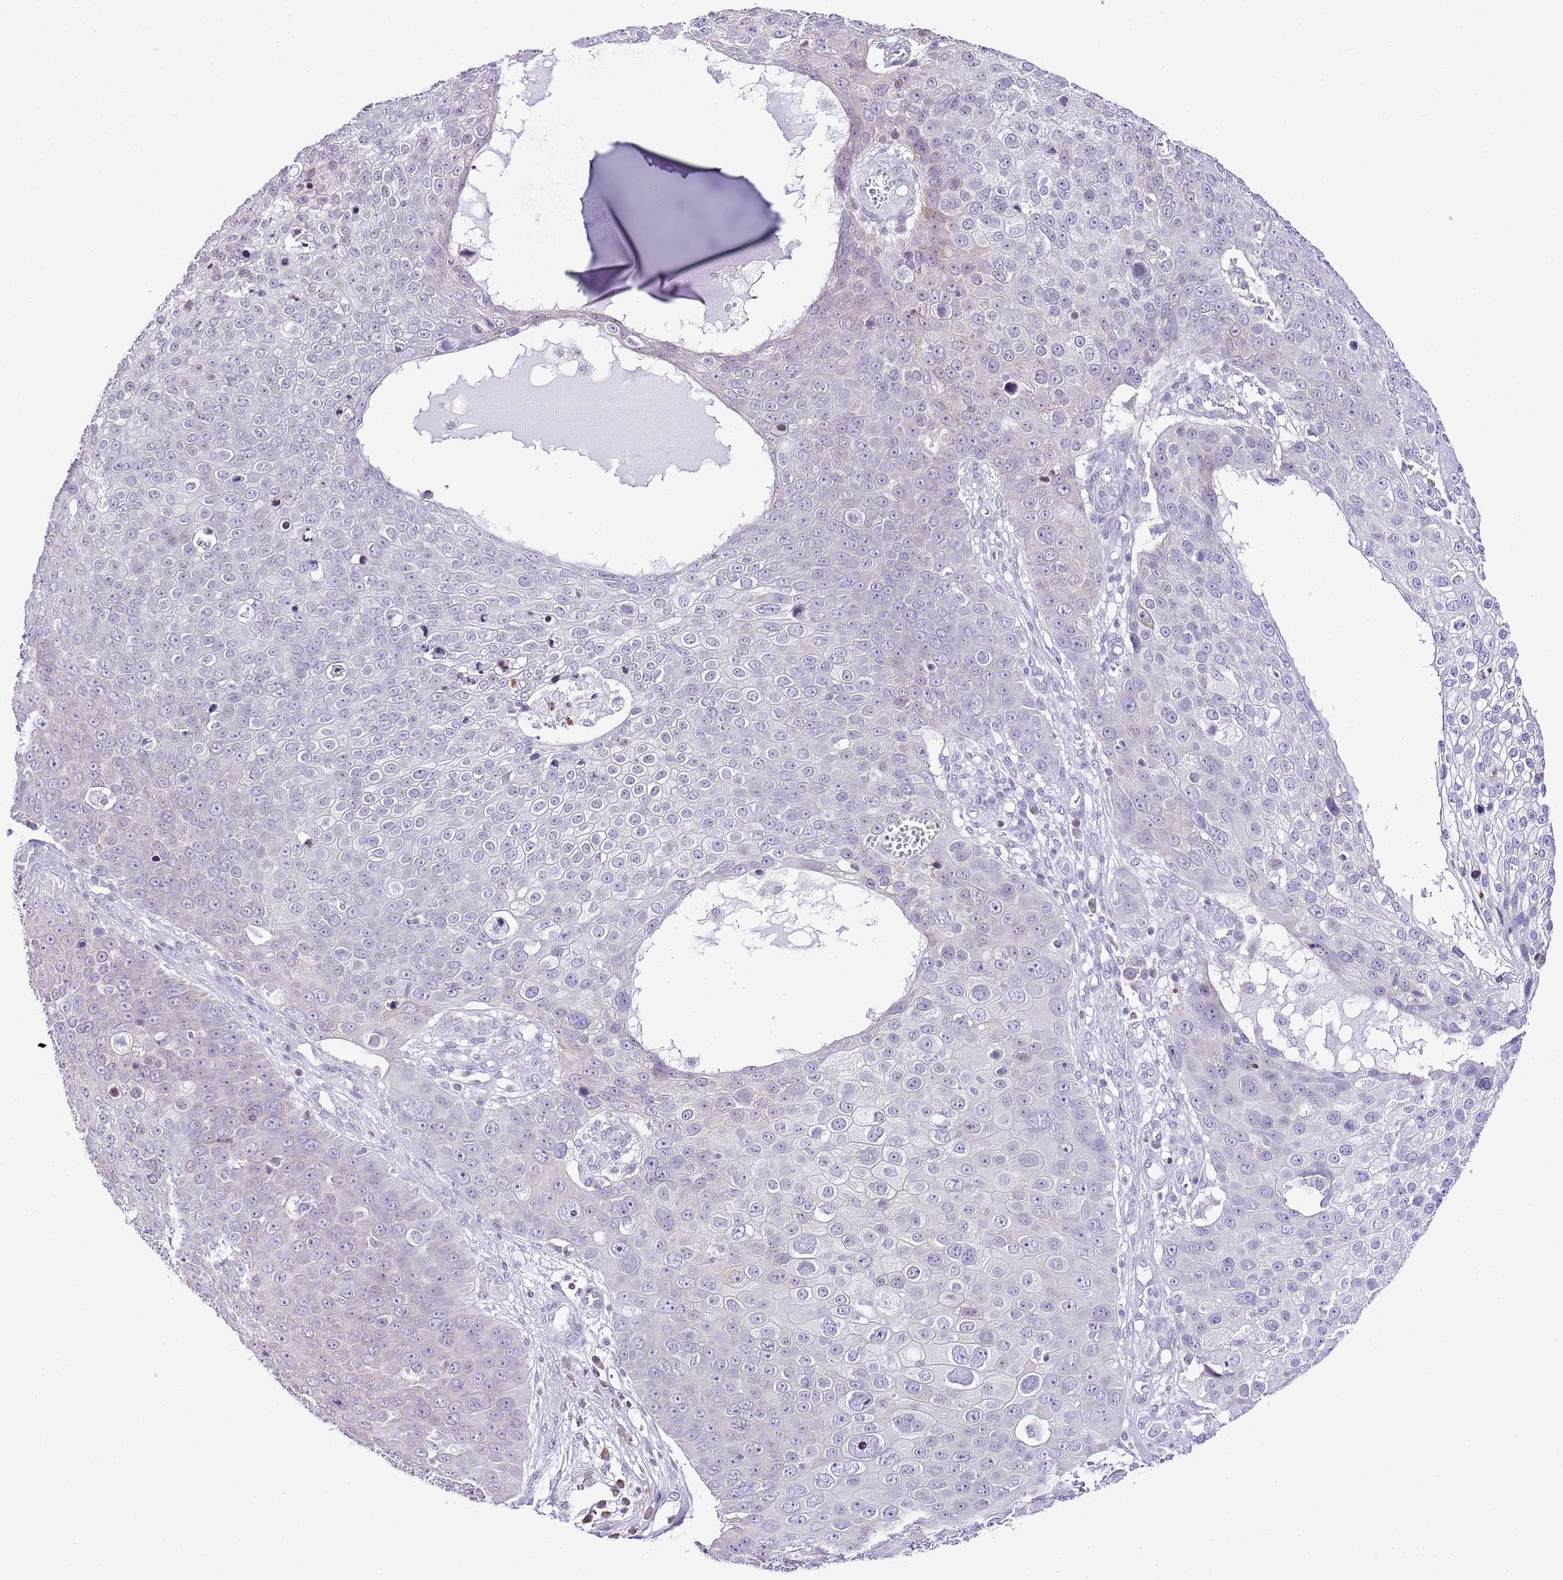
{"staining": {"intensity": "negative", "quantity": "none", "location": "none"}, "tissue": "skin cancer", "cell_type": "Tumor cells", "image_type": "cancer", "snomed": [{"axis": "morphology", "description": "Squamous cell carcinoma, NOS"}, {"axis": "topography", "description": "Skin"}], "caption": "Skin cancer (squamous cell carcinoma) was stained to show a protein in brown. There is no significant expression in tumor cells.", "gene": "PRR15", "patient": {"sex": "male", "age": 71}}